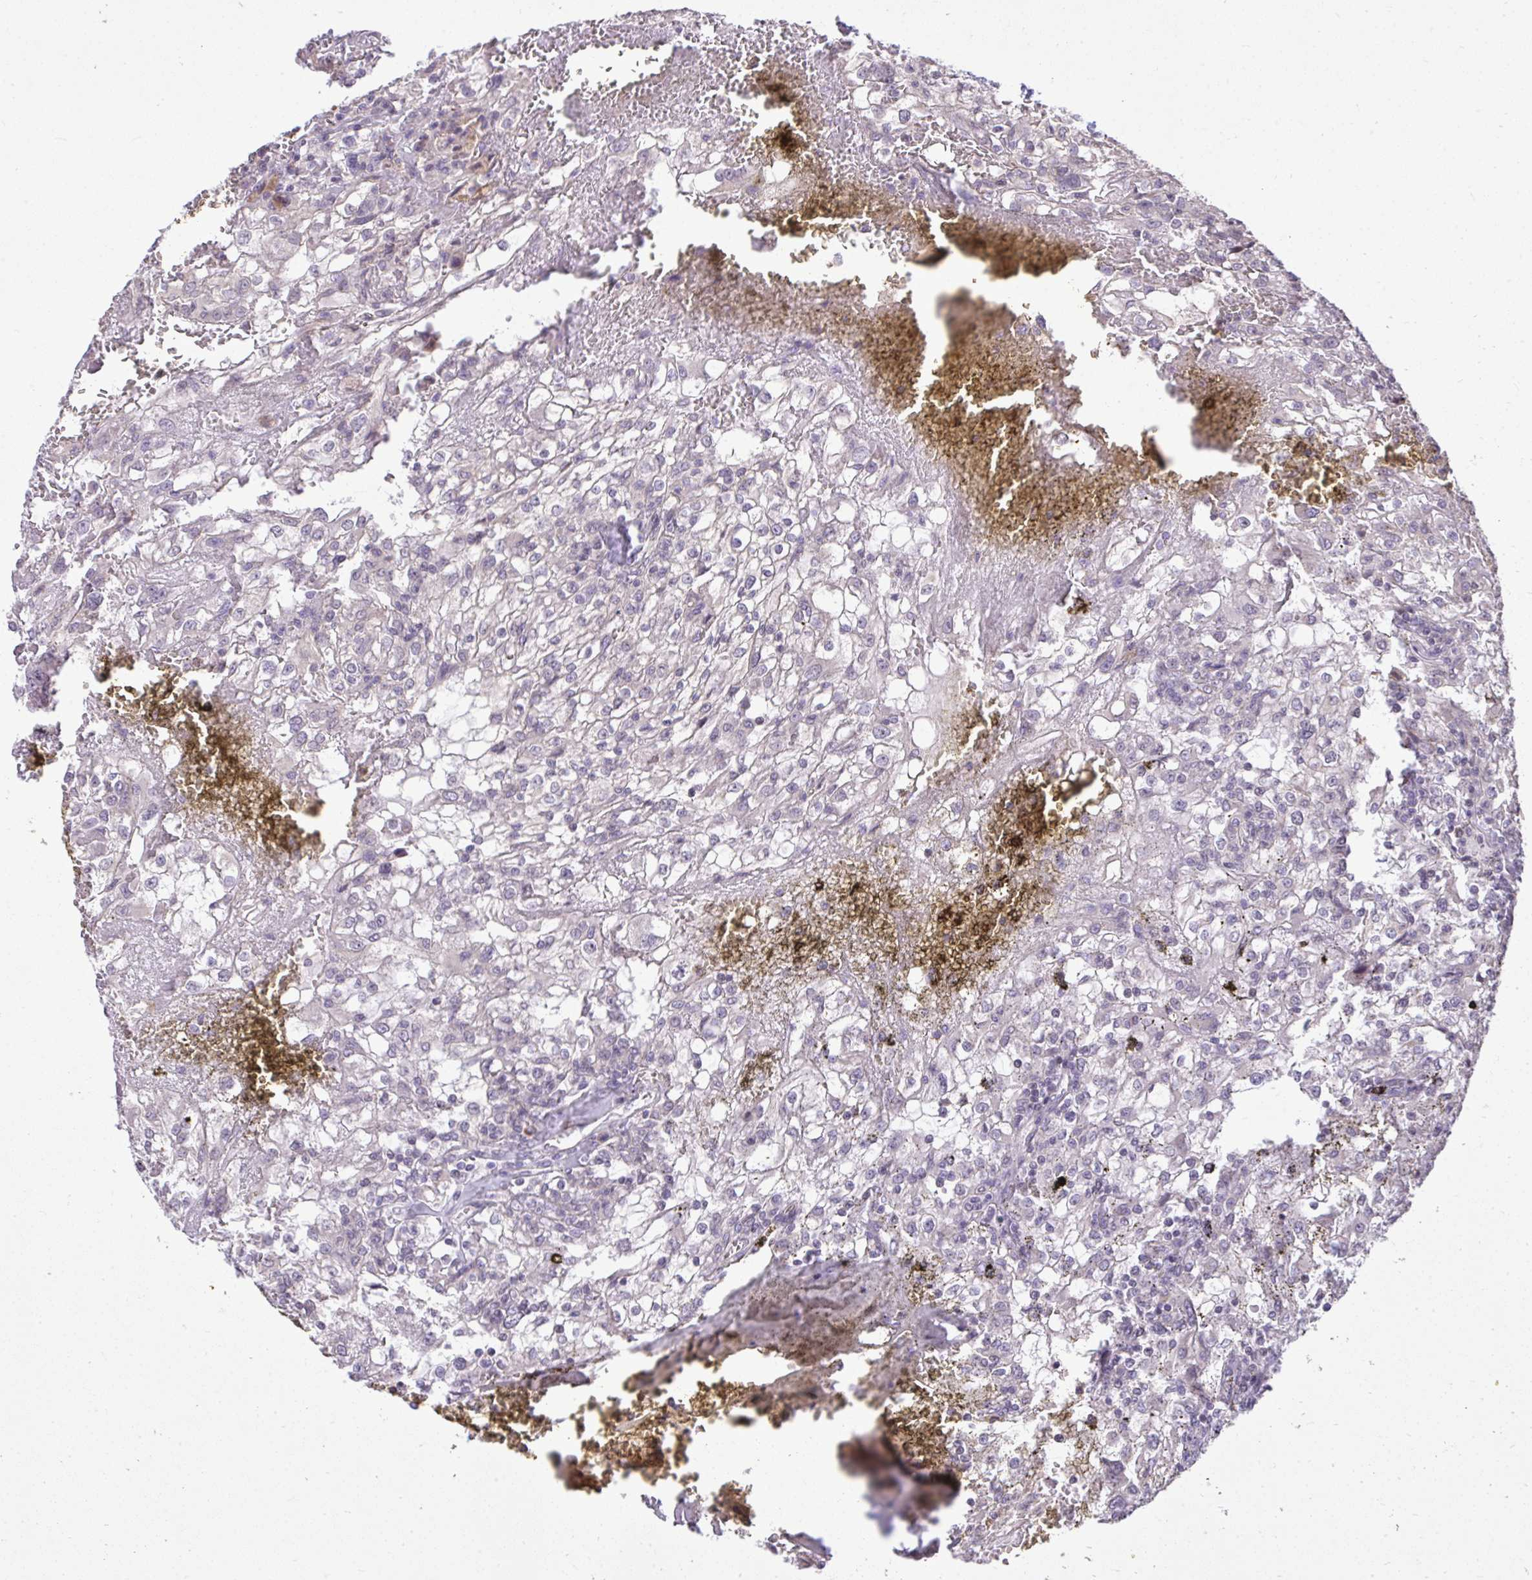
{"staining": {"intensity": "negative", "quantity": "none", "location": "none"}, "tissue": "renal cancer", "cell_type": "Tumor cells", "image_type": "cancer", "snomed": [{"axis": "morphology", "description": "Adenocarcinoma, NOS"}, {"axis": "topography", "description": "Kidney"}], "caption": "Tumor cells show no significant protein positivity in renal cancer (adenocarcinoma).", "gene": "CYP20A1", "patient": {"sex": "female", "age": 74}}